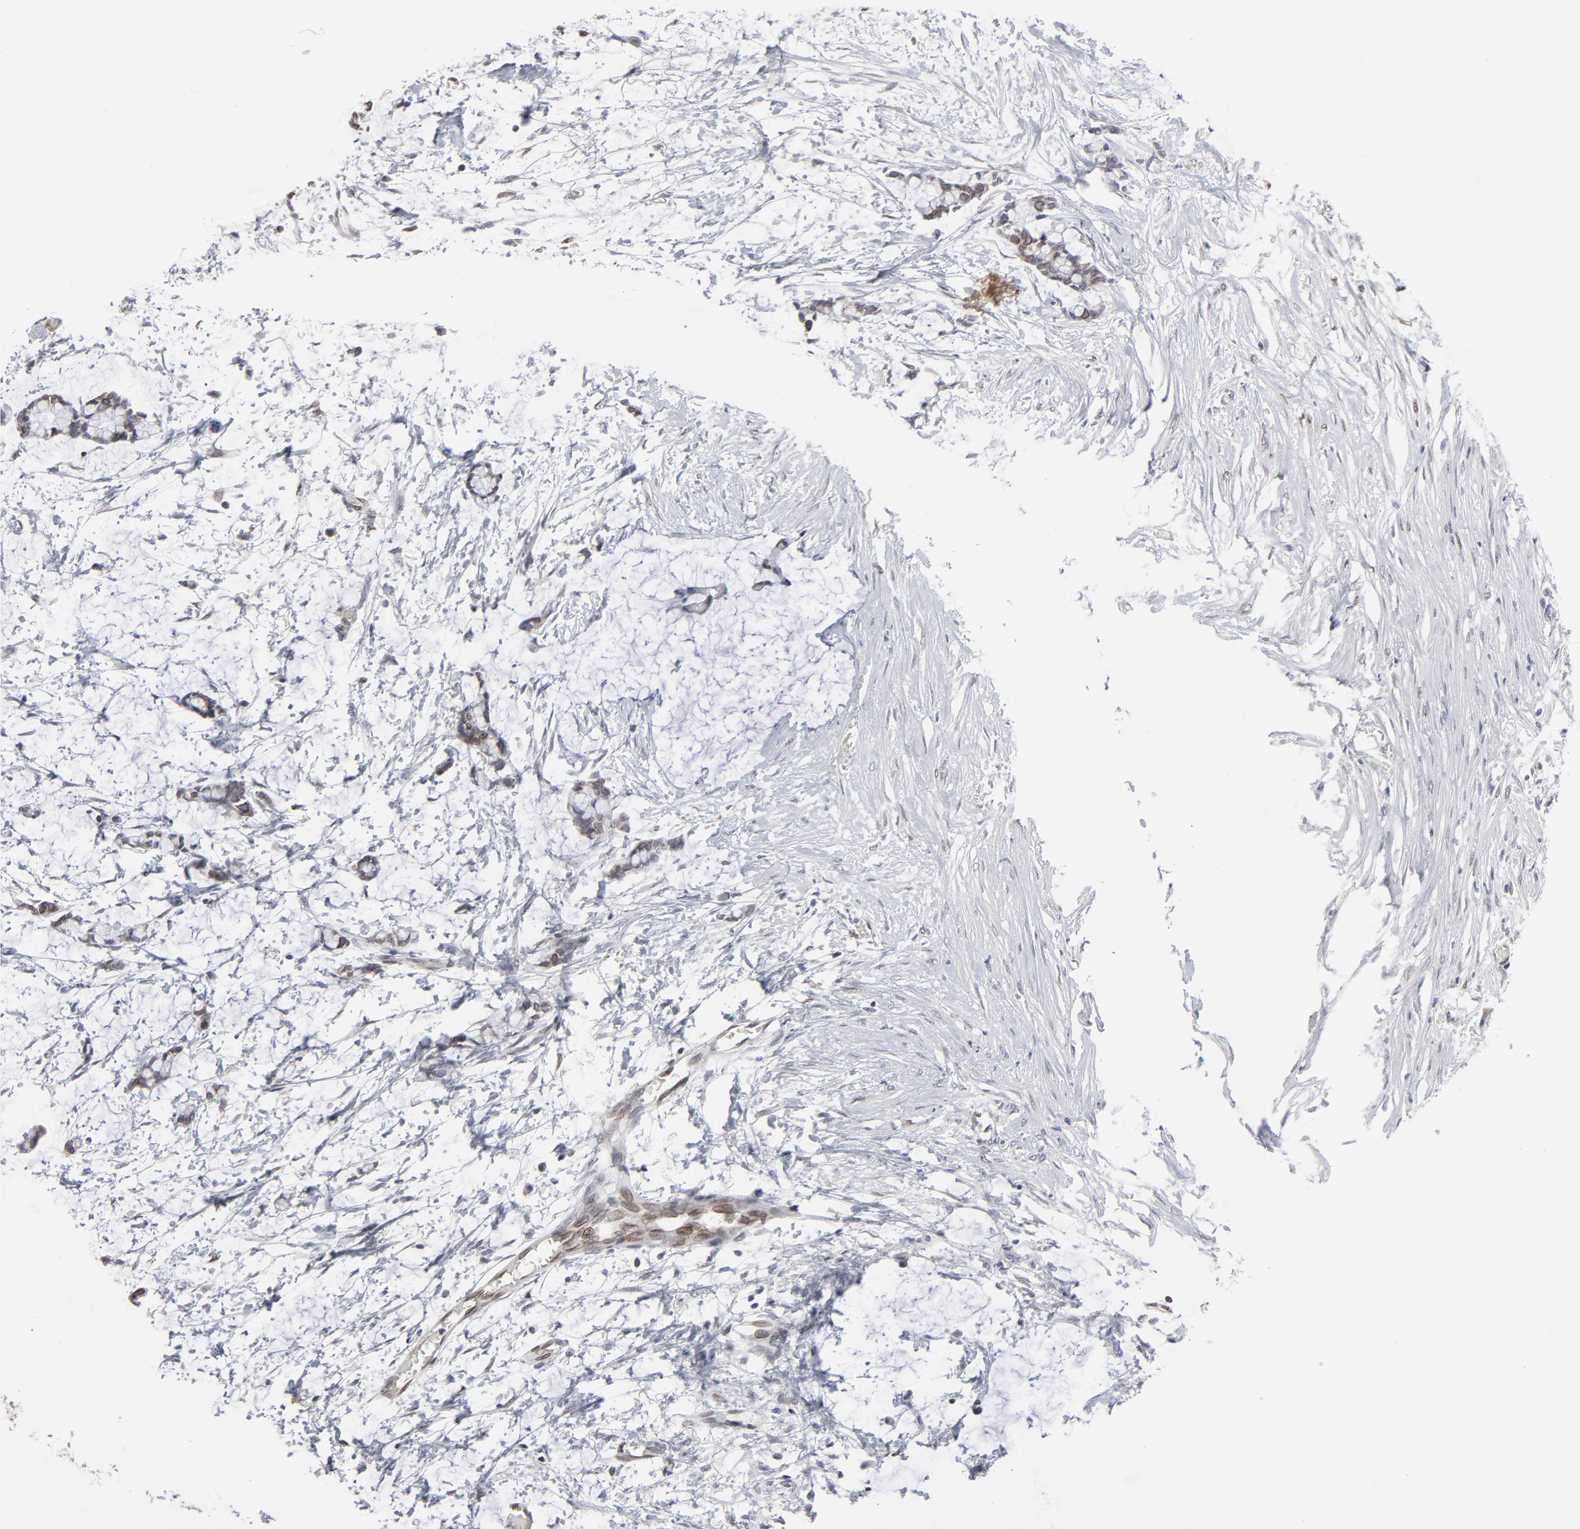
{"staining": {"intensity": "weak", "quantity": ">75%", "location": "cytoplasmic/membranous,nuclear"}, "tissue": "colorectal cancer", "cell_type": "Tumor cells", "image_type": "cancer", "snomed": [{"axis": "morphology", "description": "Normal tissue, NOS"}, {"axis": "morphology", "description": "Adenocarcinoma, NOS"}, {"axis": "topography", "description": "Colon"}, {"axis": "topography", "description": "Peripheral nerve tissue"}], "caption": "Immunohistochemical staining of colorectal adenocarcinoma reveals low levels of weak cytoplasmic/membranous and nuclear expression in approximately >75% of tumor cells.", "gene": "SYNE2", "patient": {"sex": "male", "age": 14}}